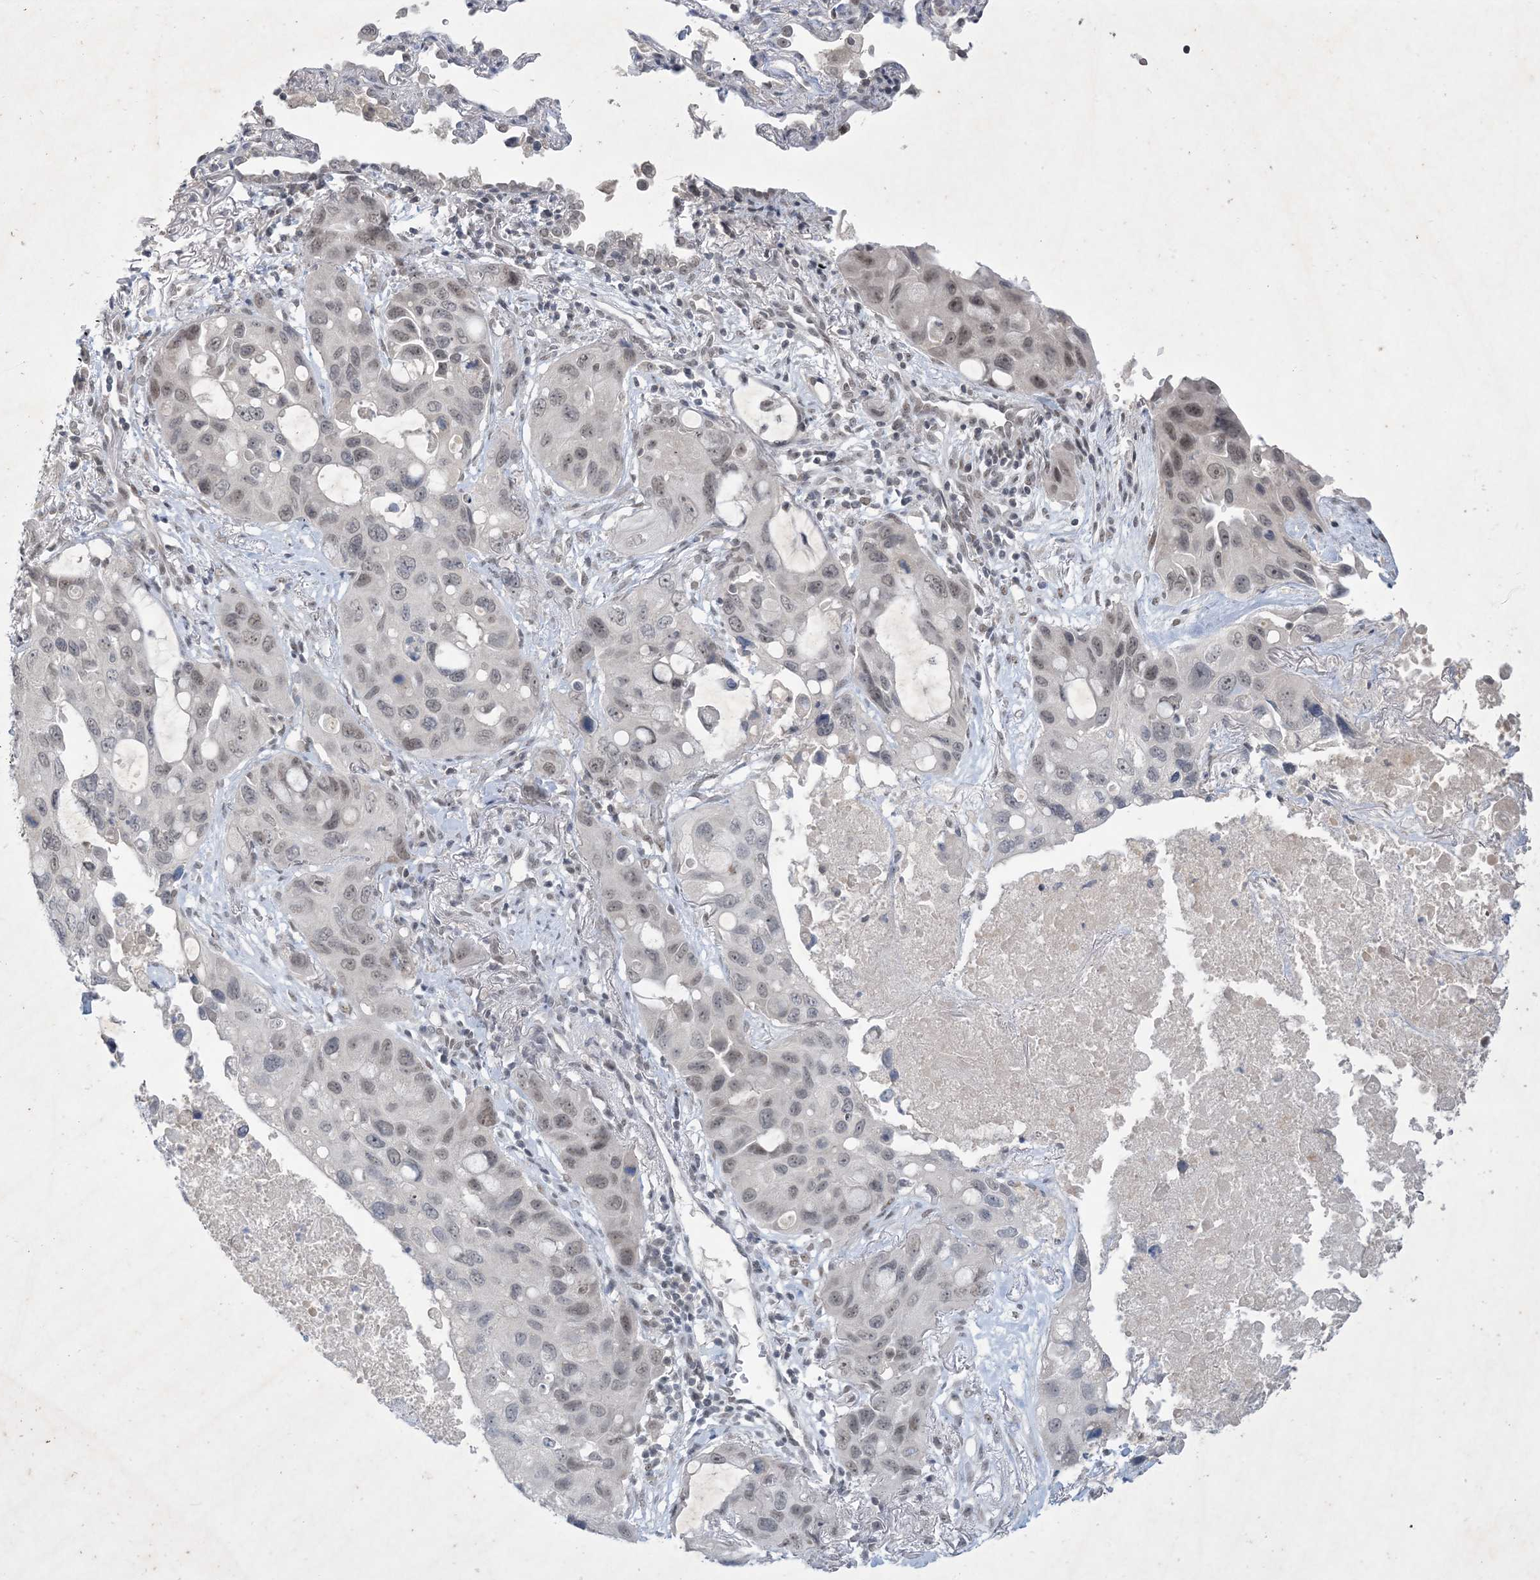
{"staining": {"intensity": "weak", "quantity": "25%-75%", "location": "nuclear"}, "tissue": "lung cancer", "cell_type": "Tumor cells", "image_type": "cancer", "snomed": [{"axis": "morphology", "description": "Squamous cell carcinoma, NOS"}, {"axis": "topography", "description": "Lung"}], "caption": "Tumor cells exhibit low levels of weak nuclear positivity in about 25%-75% of cells in squamous cell carcinoma (lung). (DAB (3,3'-diaminobenzidine) = brown stain, brightfield microscopy at high magnification).", "gene": "ZNF674", "patient": {"sex": "female", "age": 73}}